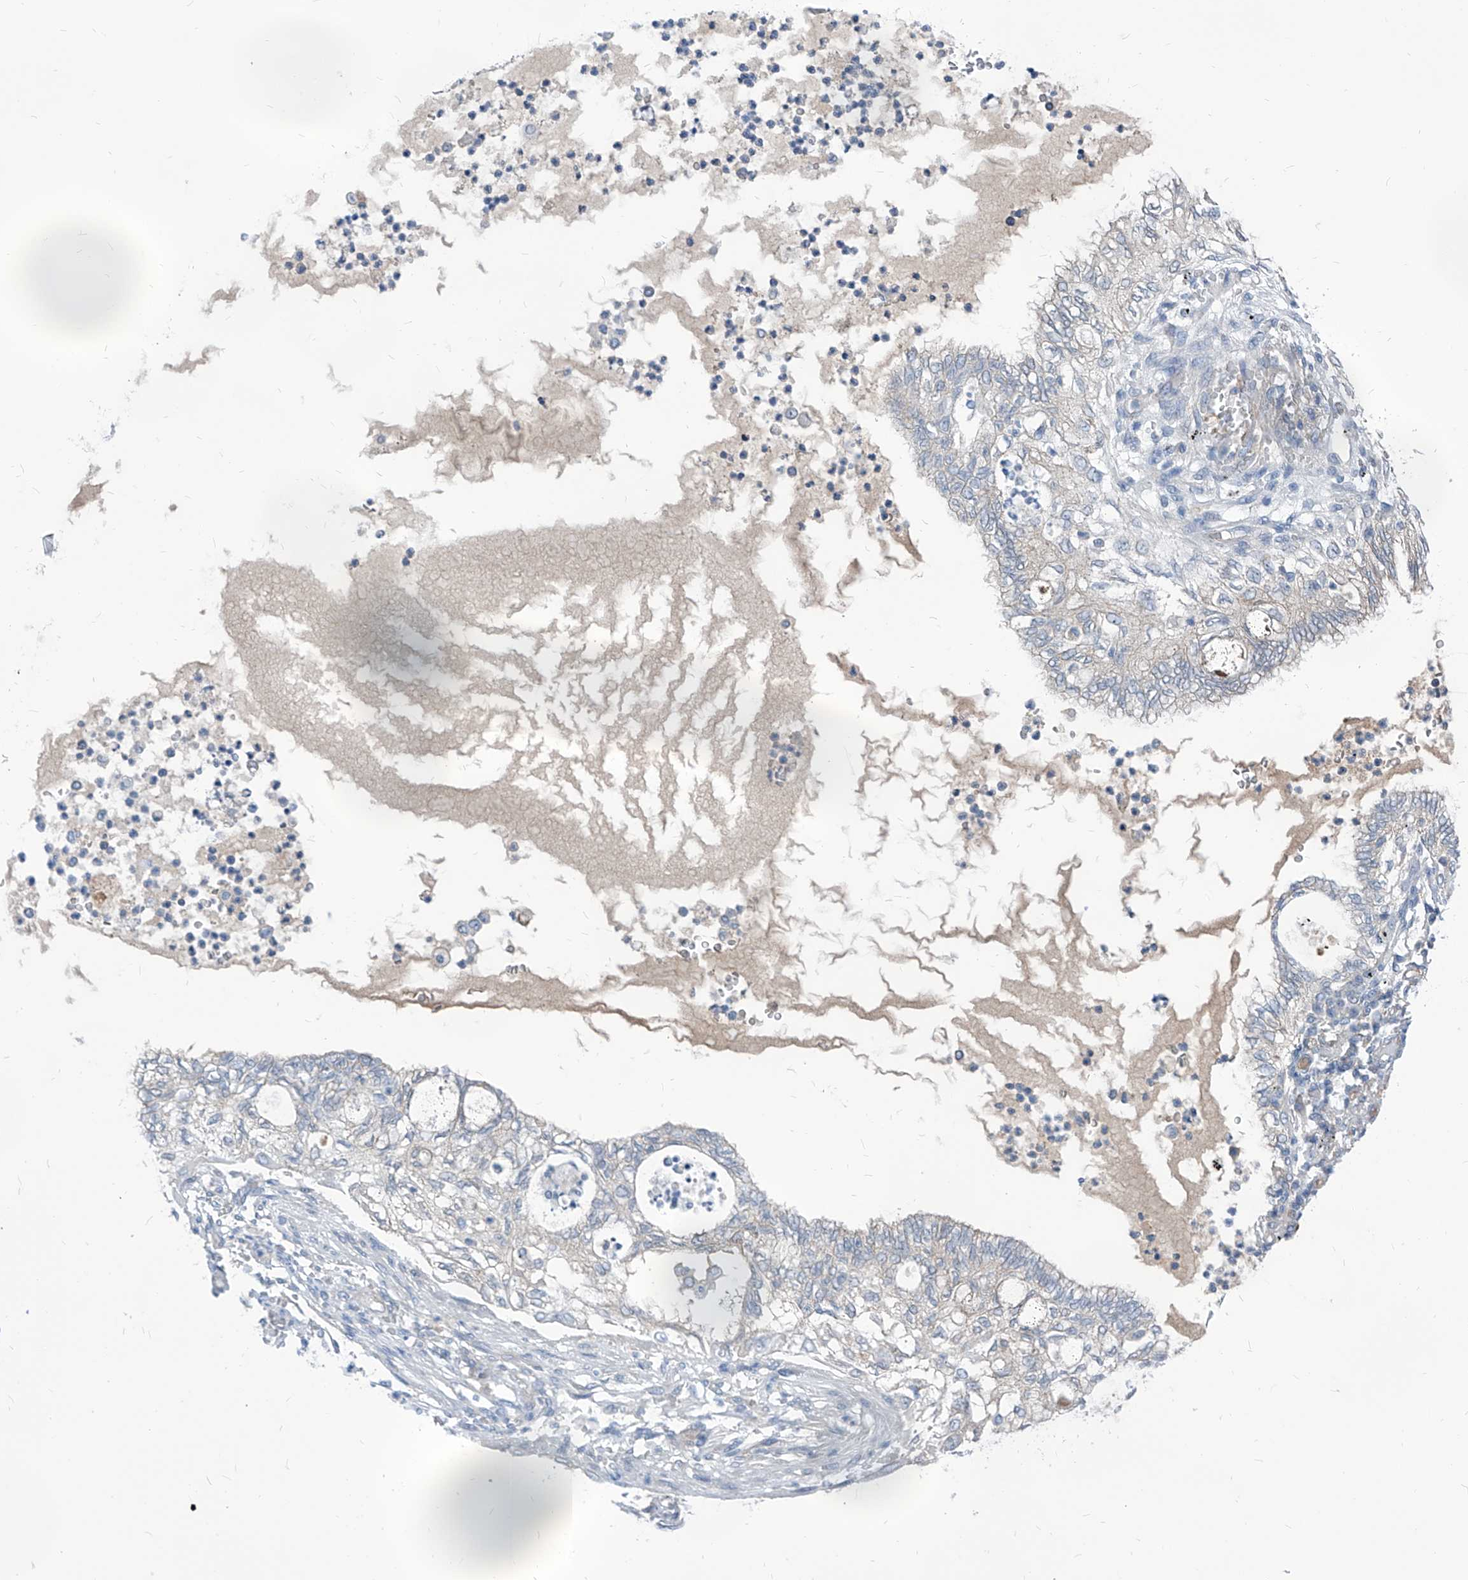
{"staining": {"intensity": "negative", "quantity": "none", "location": "none"}, "tissue": "lung cancer", "cell_type": "Tumor cells", "image_type": "cancer", "snomed": [{"axis": "morphology", "description": "Adenocarcinoma, NOS"}, {"axis": "topography", "description": "Lung"}], "caption": "This is an immunohistochemistry micrograph of human lung cancer. There is no staining in tumor cells.", "gene": "AKAP10", "patient": {"sex": "female", "age": 70}}